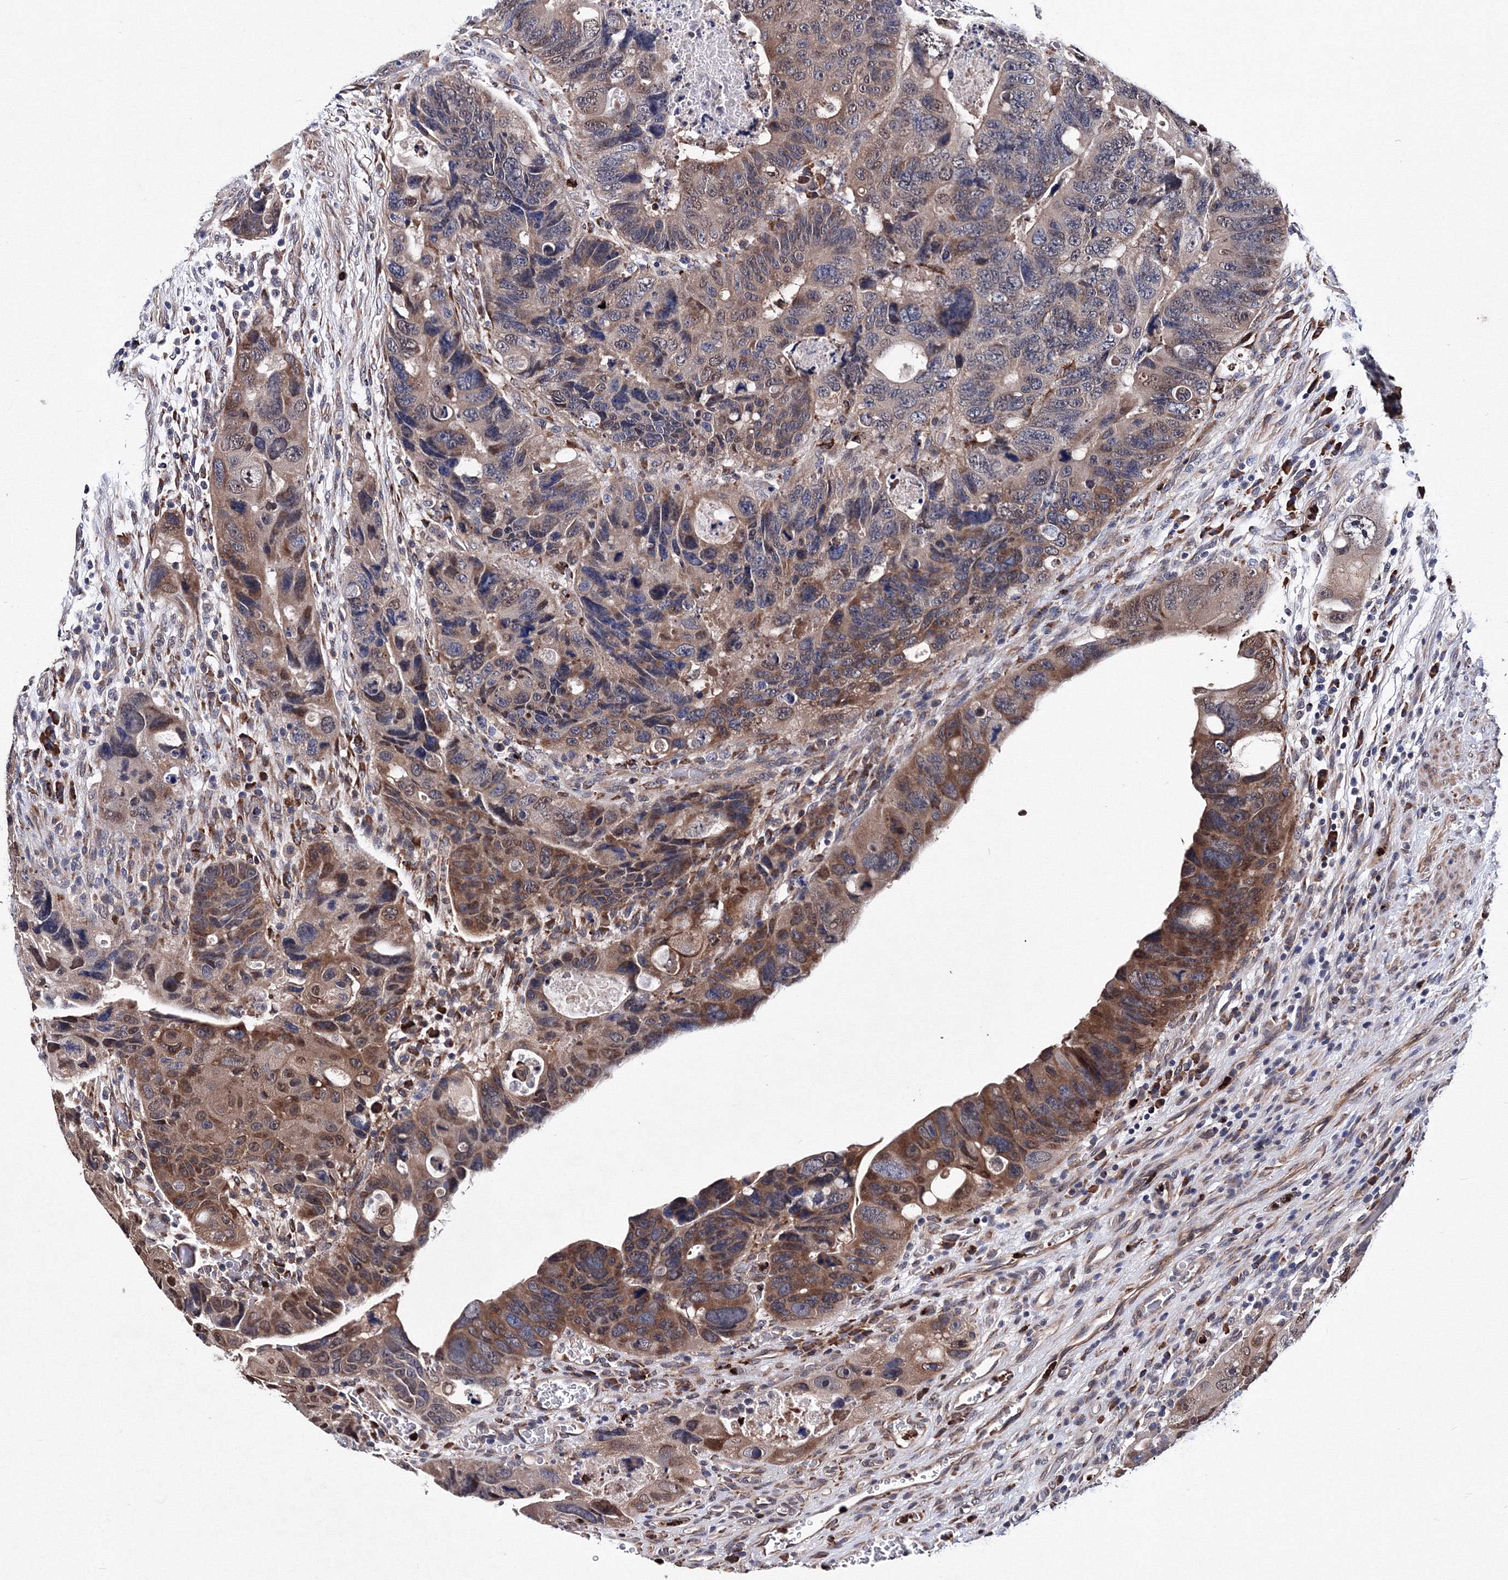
{"staining": {"intensity": "moderate", "quantity": "25%-75%", "location": "cytoplasmic/membranous"}, "tissue": "colorectal cancer", "cell_type": "Tumor cells", "image_type": "cancer", "snomed": [{"axis": "morphology", "description": "Adenocarcinoma, NOS"}, {"axis": "topography", "description": "Rectum"}], "caption": "Colorectal cancer (adenocarcinoma) tissue reveals moderate cytoplasmic/membranous positivity in about 25%-75% of tumor cells, visualized by immunohistochemistry.", "gene": "PHYKPL", "patient": {"sex": "male", "age": 59}}